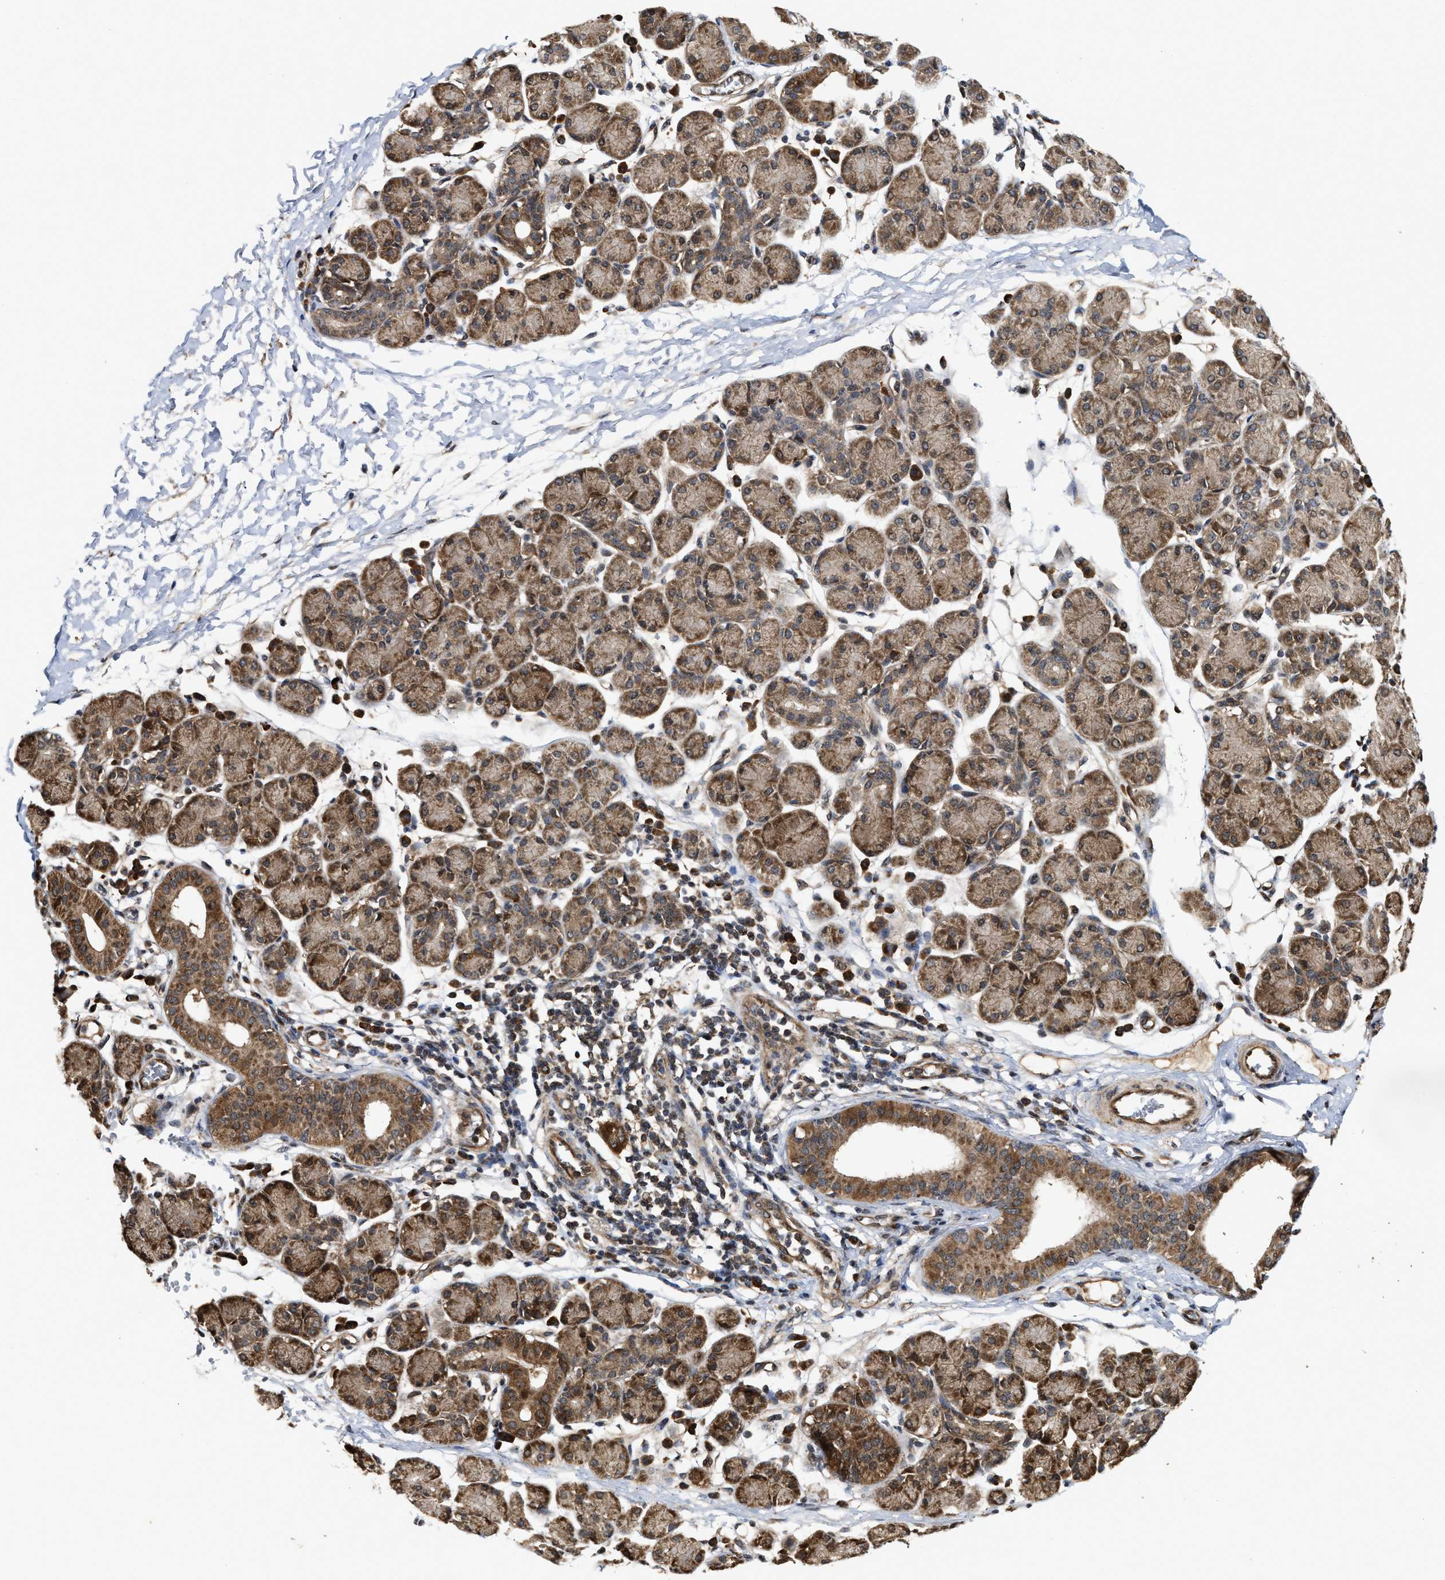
{"staining": {"intensity": "moderate", "quantity": ">75%", "location": "cytoplasmic/membranous"}, "tissue": "salivary gland", "cell_type": "Glandular cells", "image_type": "normal", "snomed": [{"axis": "morphology", "description": "Normal tissue, NOS"}, {"axis": "morphology", "description": "Inflammation, NOS"}, {"axis": "topography", "description": "Lymph node"}, {"axis": "topography", "description": "Salivary gland"}], "caption": "IHC of unremarkable human salivary gland exhibits medium levels of moderate cytoplasmic/membranous positivity in approximately >75% of glandular cells.", "gene": "CFLAR", "patient": {"sex": "male", "age": 3}}